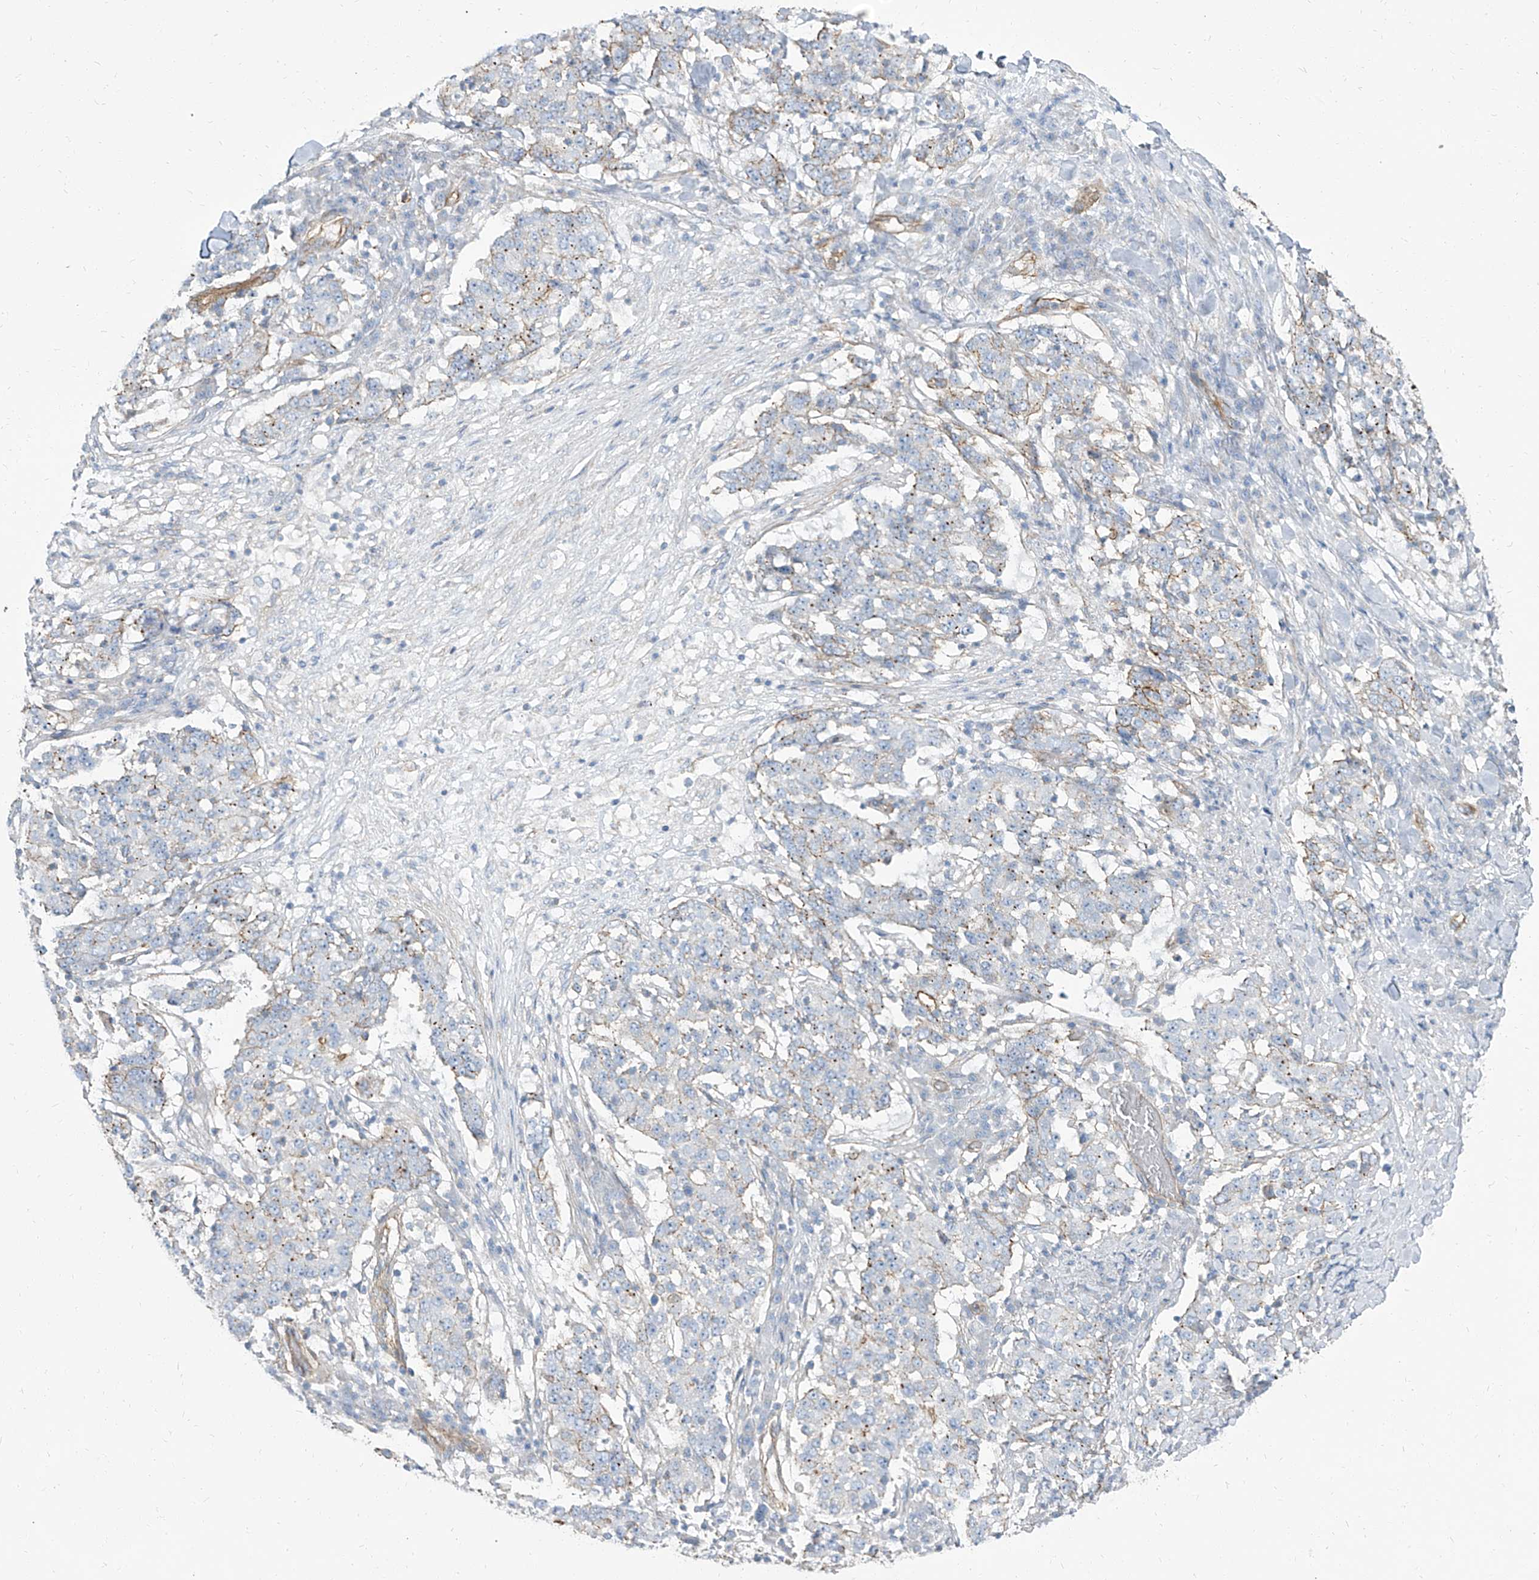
{"staining": {"intensity": "weak", "quantity": "25%-75%", "location": "cytoplasmic/membranous"}, "tissue": "stomach cancer", "cell_type": "Tumor cells", "image_type": "cancer", "snomed": [{"axis": "morphology", "description": "Adenocarcinoma, NOS"}, {"axis": "topography", "description": "Stomach"}], "caption": "Immunohistochemical staining of human adenocarcinoma (stomach) exhibits low levels of weak cytoplasmic/membranous staining in approximately 25%-75% of tumor cells.", "gene": "TXLNB", "patient": {"sex": "male", "age": 59}}